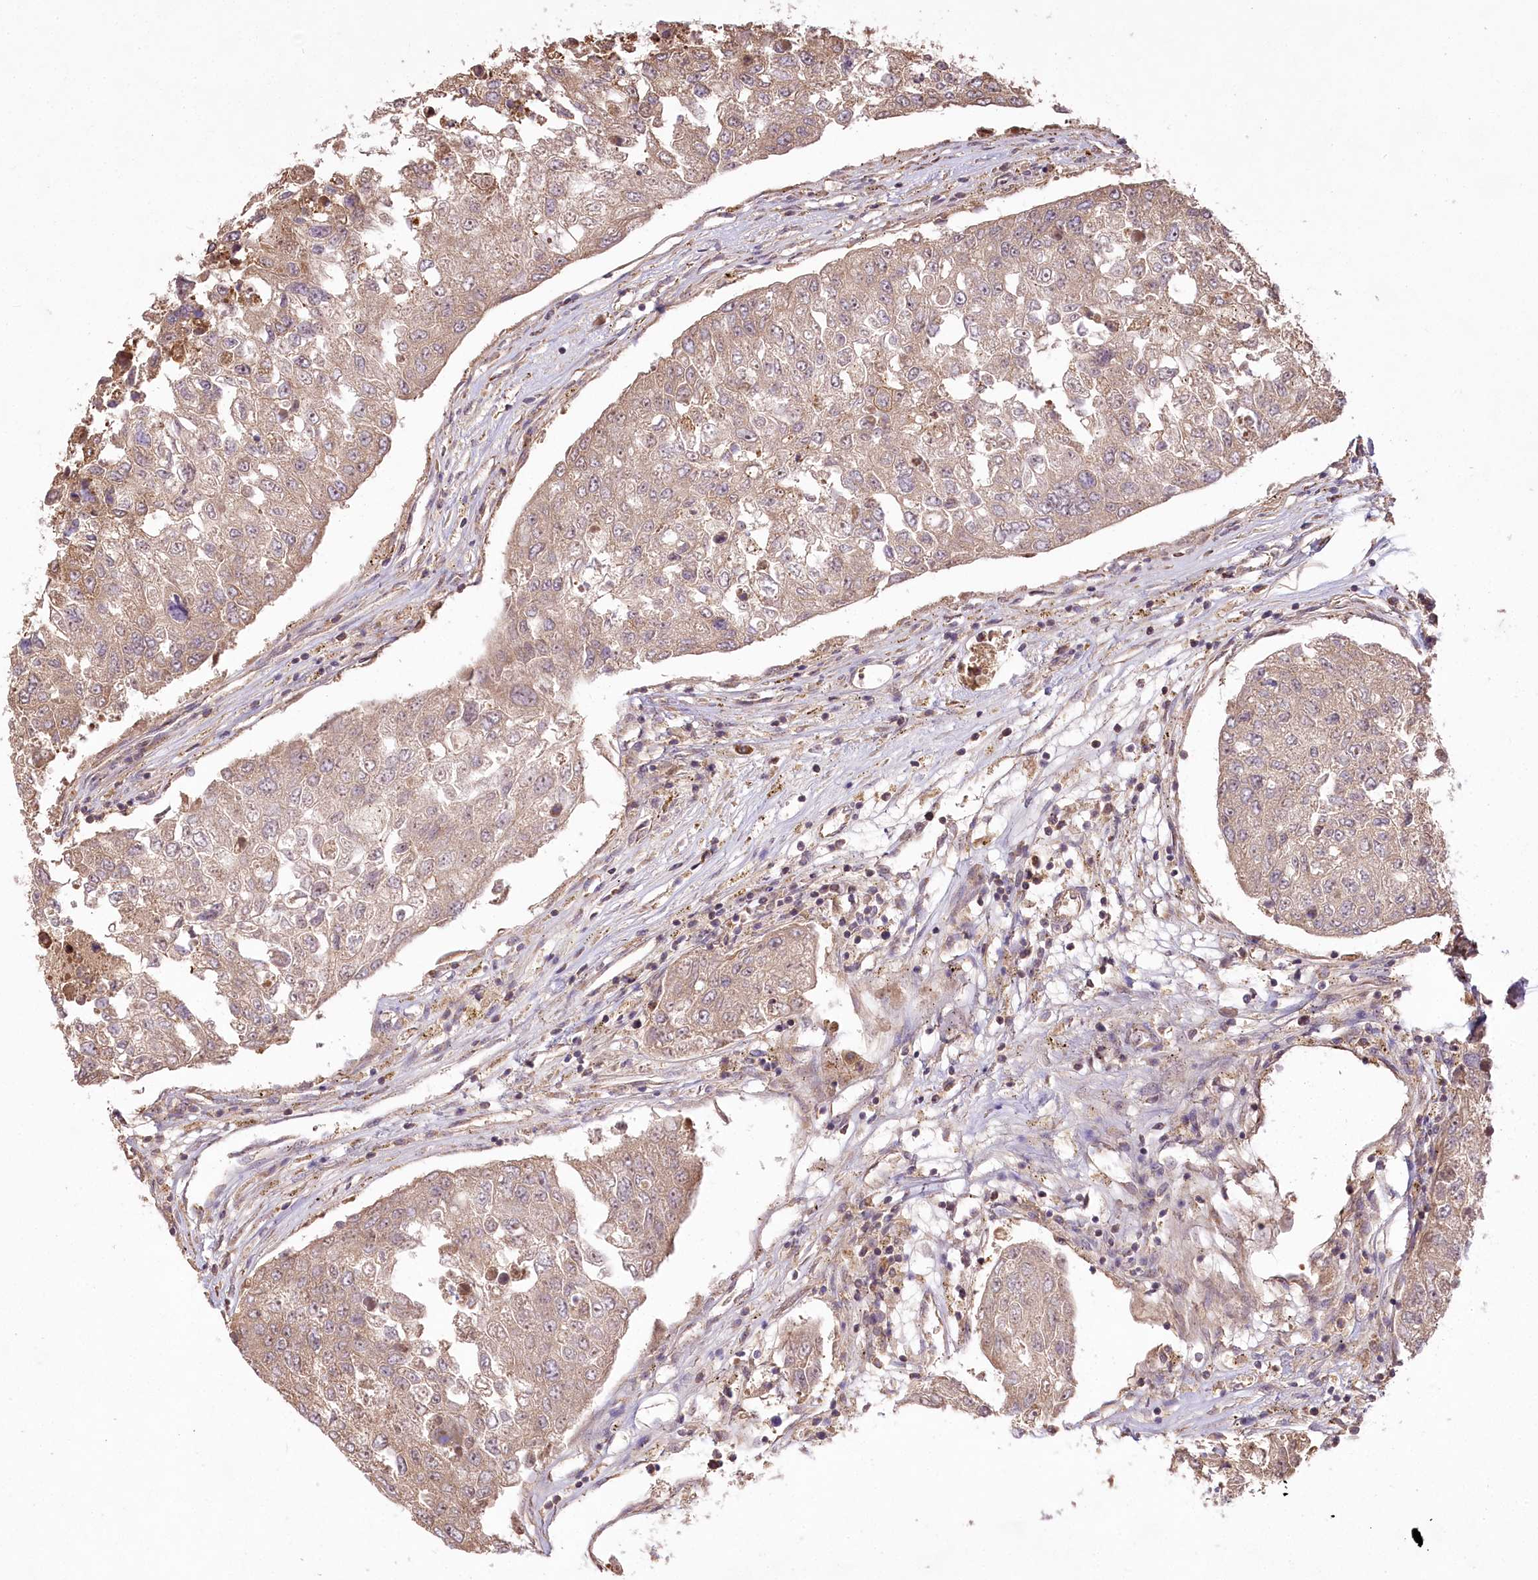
{"staining": {"intensity": "moderate", "quantity": ">75%", "location": "cytoplasmic/membranous,nuclear"}, "tissue": "urothelial cancer", "cell_type": "Tumor cells", "image_type": "cancer", "snomed": [{"axis": "morphology", "description": "Urothelial carcinoma, High grade"}, {"axis": "topography", "description": "Lymph node"}, {"axis": "topography", "description": "Urinary bladder"}], "caption": "Protein expression analysis of human high-grade urothelial carcinoma reveals moderate cytoplasmic/membranous and nuclear staining in approximately >75% of tumor cells.", "gene": "SERGEF", "patient": {"sex": "male", "age": 51}}